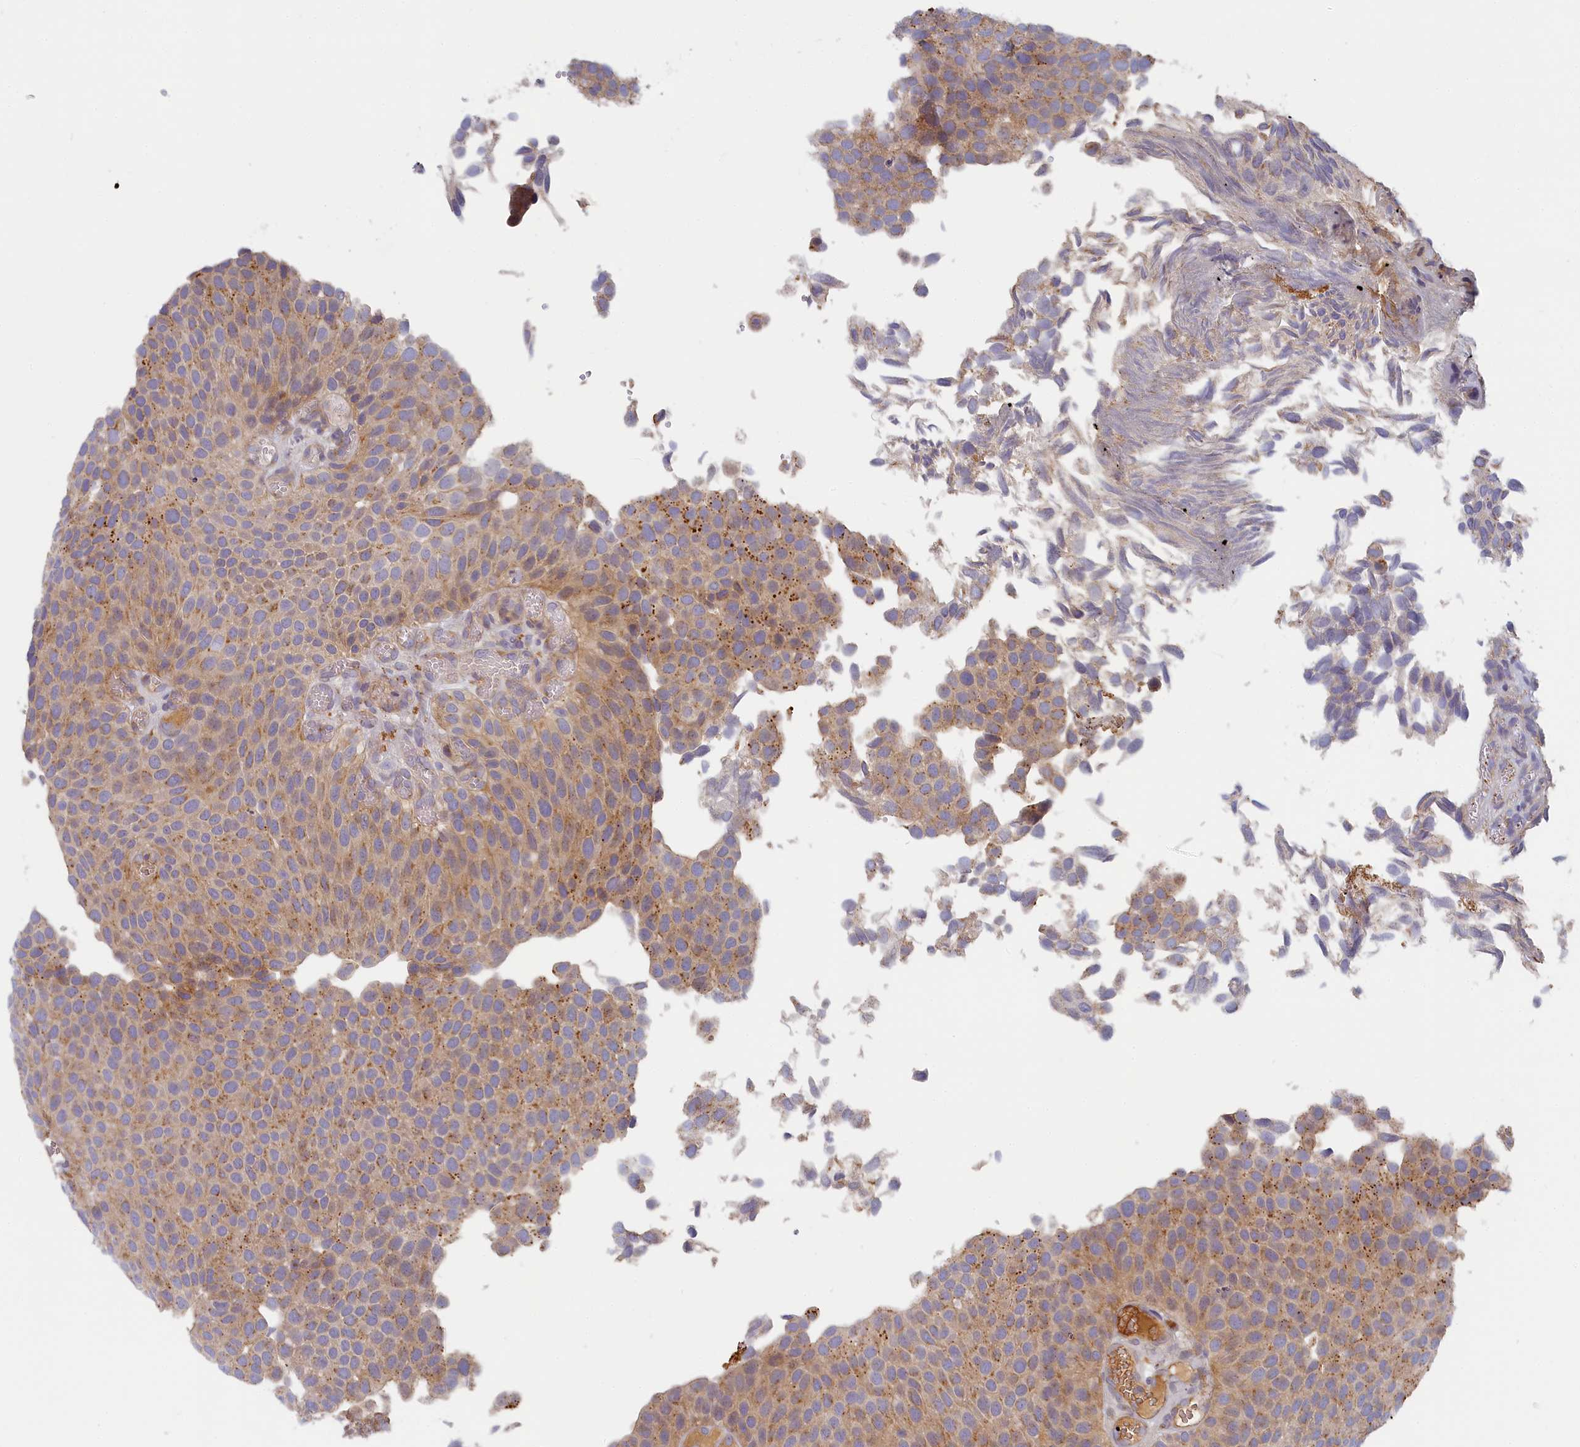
{"staining": {"intensity": "moderate", "quantity": ">75%", "location": "cytoplasmic/membranous"}, "tissue": "urothelial cancer", "cell_type": "Tumor cells", "image_type": "cancer", "snomed": [{"axis": "morphology", "description": "Urothelial carcinoma, Low grade"}, {"axis": "topography", "description": "Urinary bladder"}], "caption": "Immunohistochemical staining of urothelial cancer exhibits moderate cytoplasmic/membranous protein staining in about >75% of tumor cells. (Stains: DAB (3,3'-diaminobenzidine) in brown, nuclei in blue, Microscopy: brightfield microscopy at high magnification).", "gene": "STX16", "patient": {"sex": "male", "age": 89}}